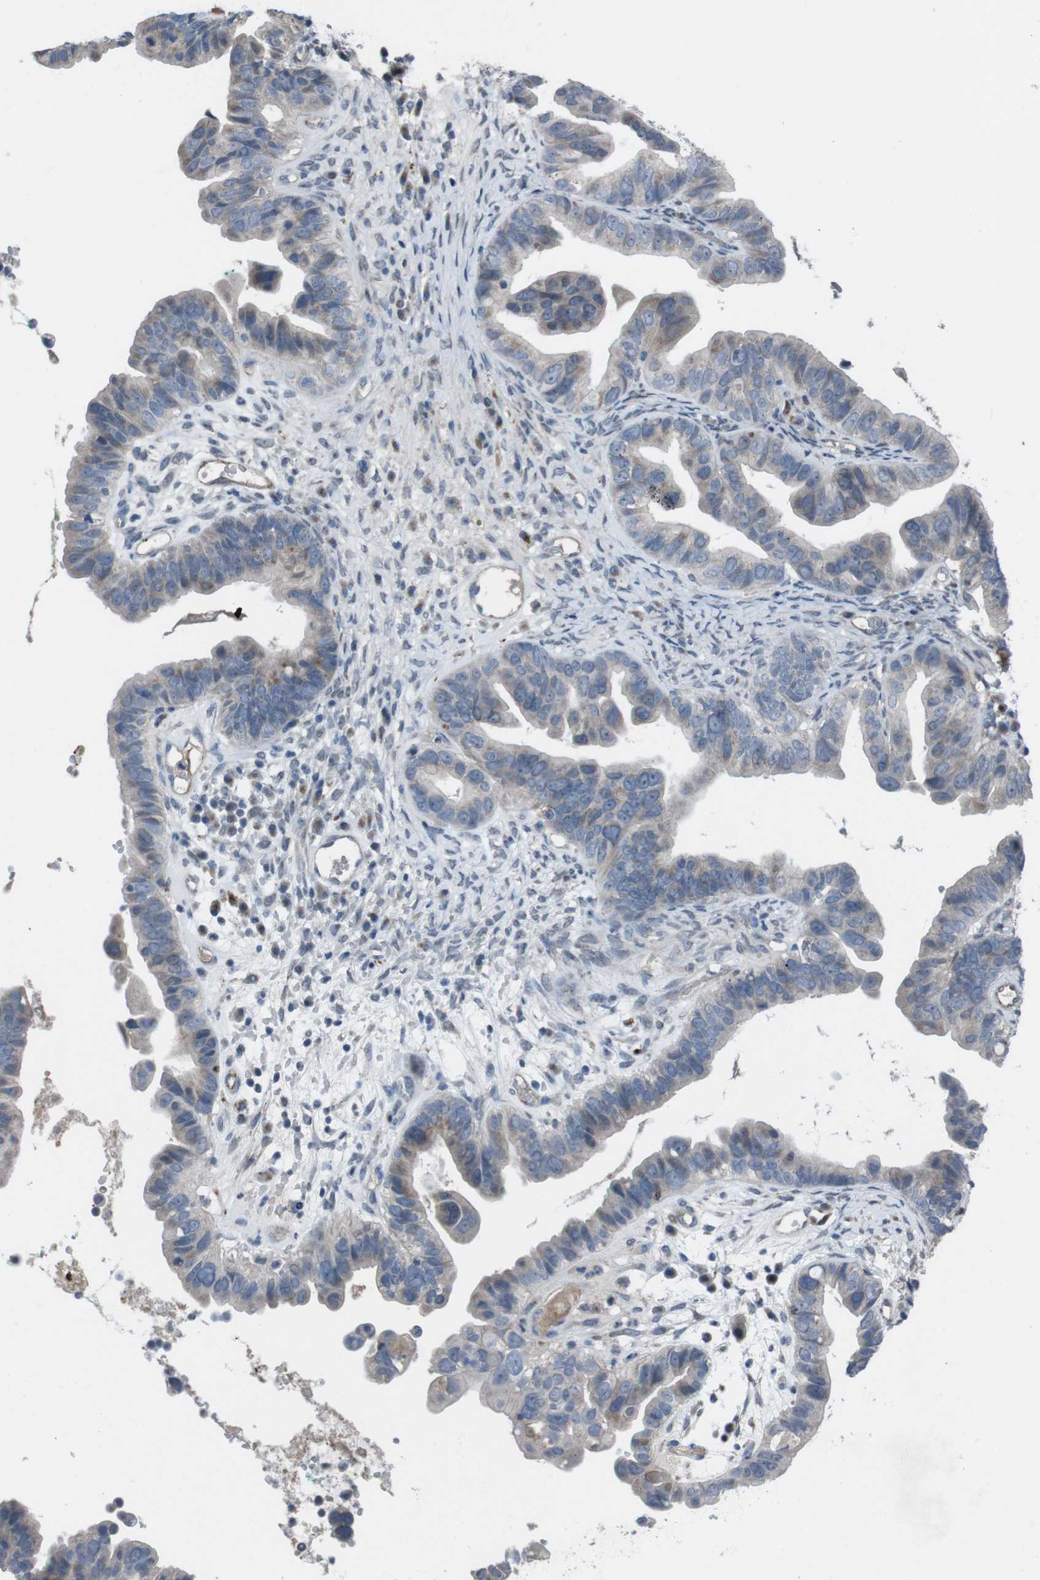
{"staining": {"intensity": "weak", "quantity": ">75%", "location": "cytoplasmic/membranous"}, "tissue": "ovarian cancer", "cell_type": "Tumor cells", "image_type": "cancer", "snomed": [{"axis": "morphology", "description": "Cystadenocarcinoma, serous, NOS"}, {"axis": "topography", "description": "Ovary"}], "caption": "Protein staining of ovarian cancer tissue exhibits weak cytoplasmic/membranous expression in about >75% of tumor cells.", "gene": "EFNA5", "patient": {"sex": "female", "age": 56}}